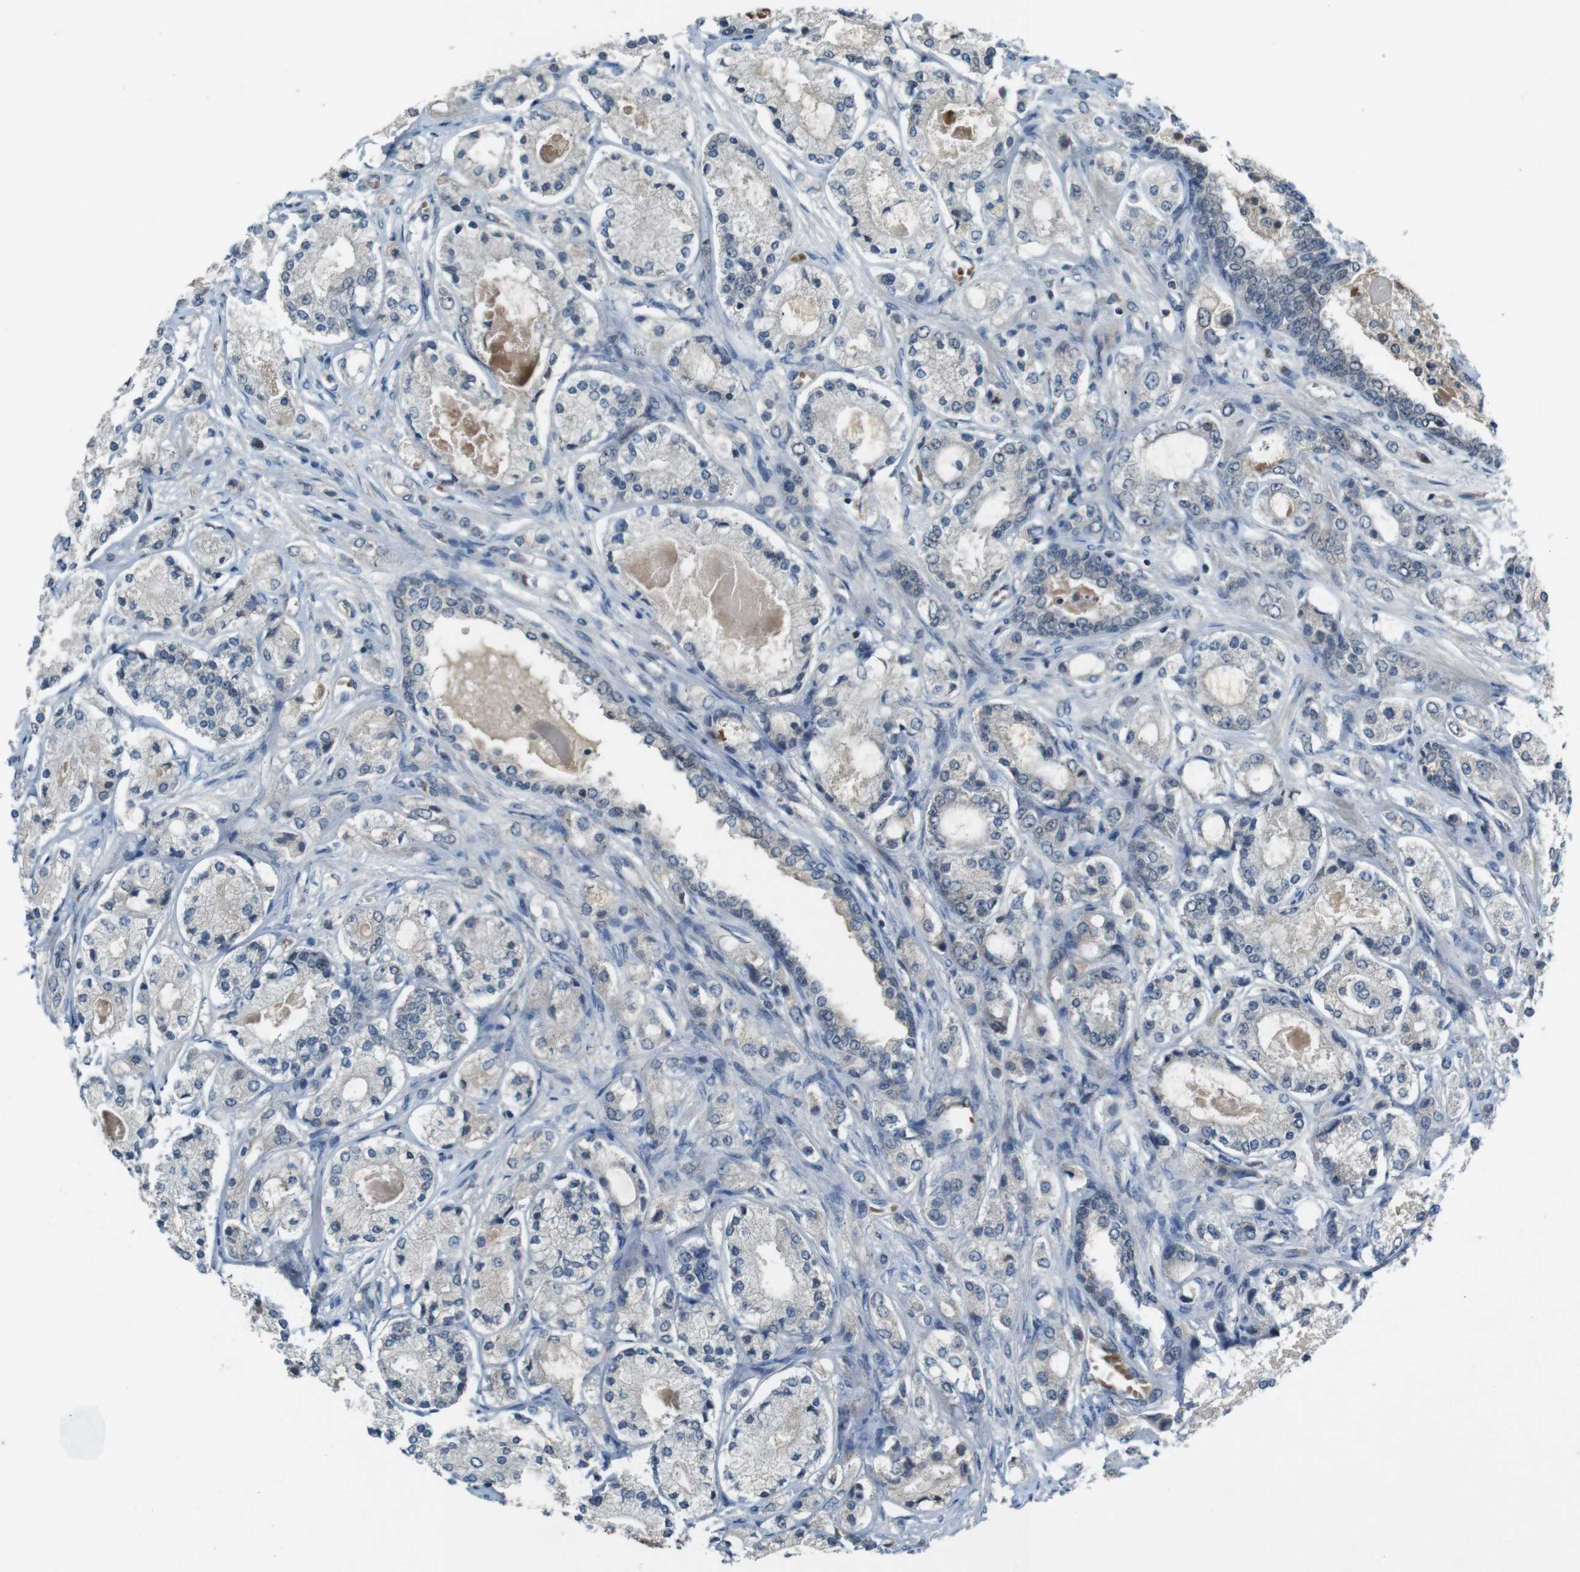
{"staining": {"intensity": "weak", "quantity": "25%-75%", "location": "cytoplasmic/membranous,nuclear"}, "tissue": "prostate cancer", "cell_type": "Tumor cells", "image_type": "cancer", "snomed": [{"axis": "morphology", "description": "Adenocarcinoma, High grade"}, {"axis": "topography", "description": "Prostate"}], "caption": "Adenocarcinoma (high-grade) (prostate) stained with a brown dye shows weak cytoplasmic/membranous and nuclear positive expression in approximately 25%-75% of tumor cells.", "gene": "MAPKAPK5", "patient": {"sex": "male", "age": 65}}